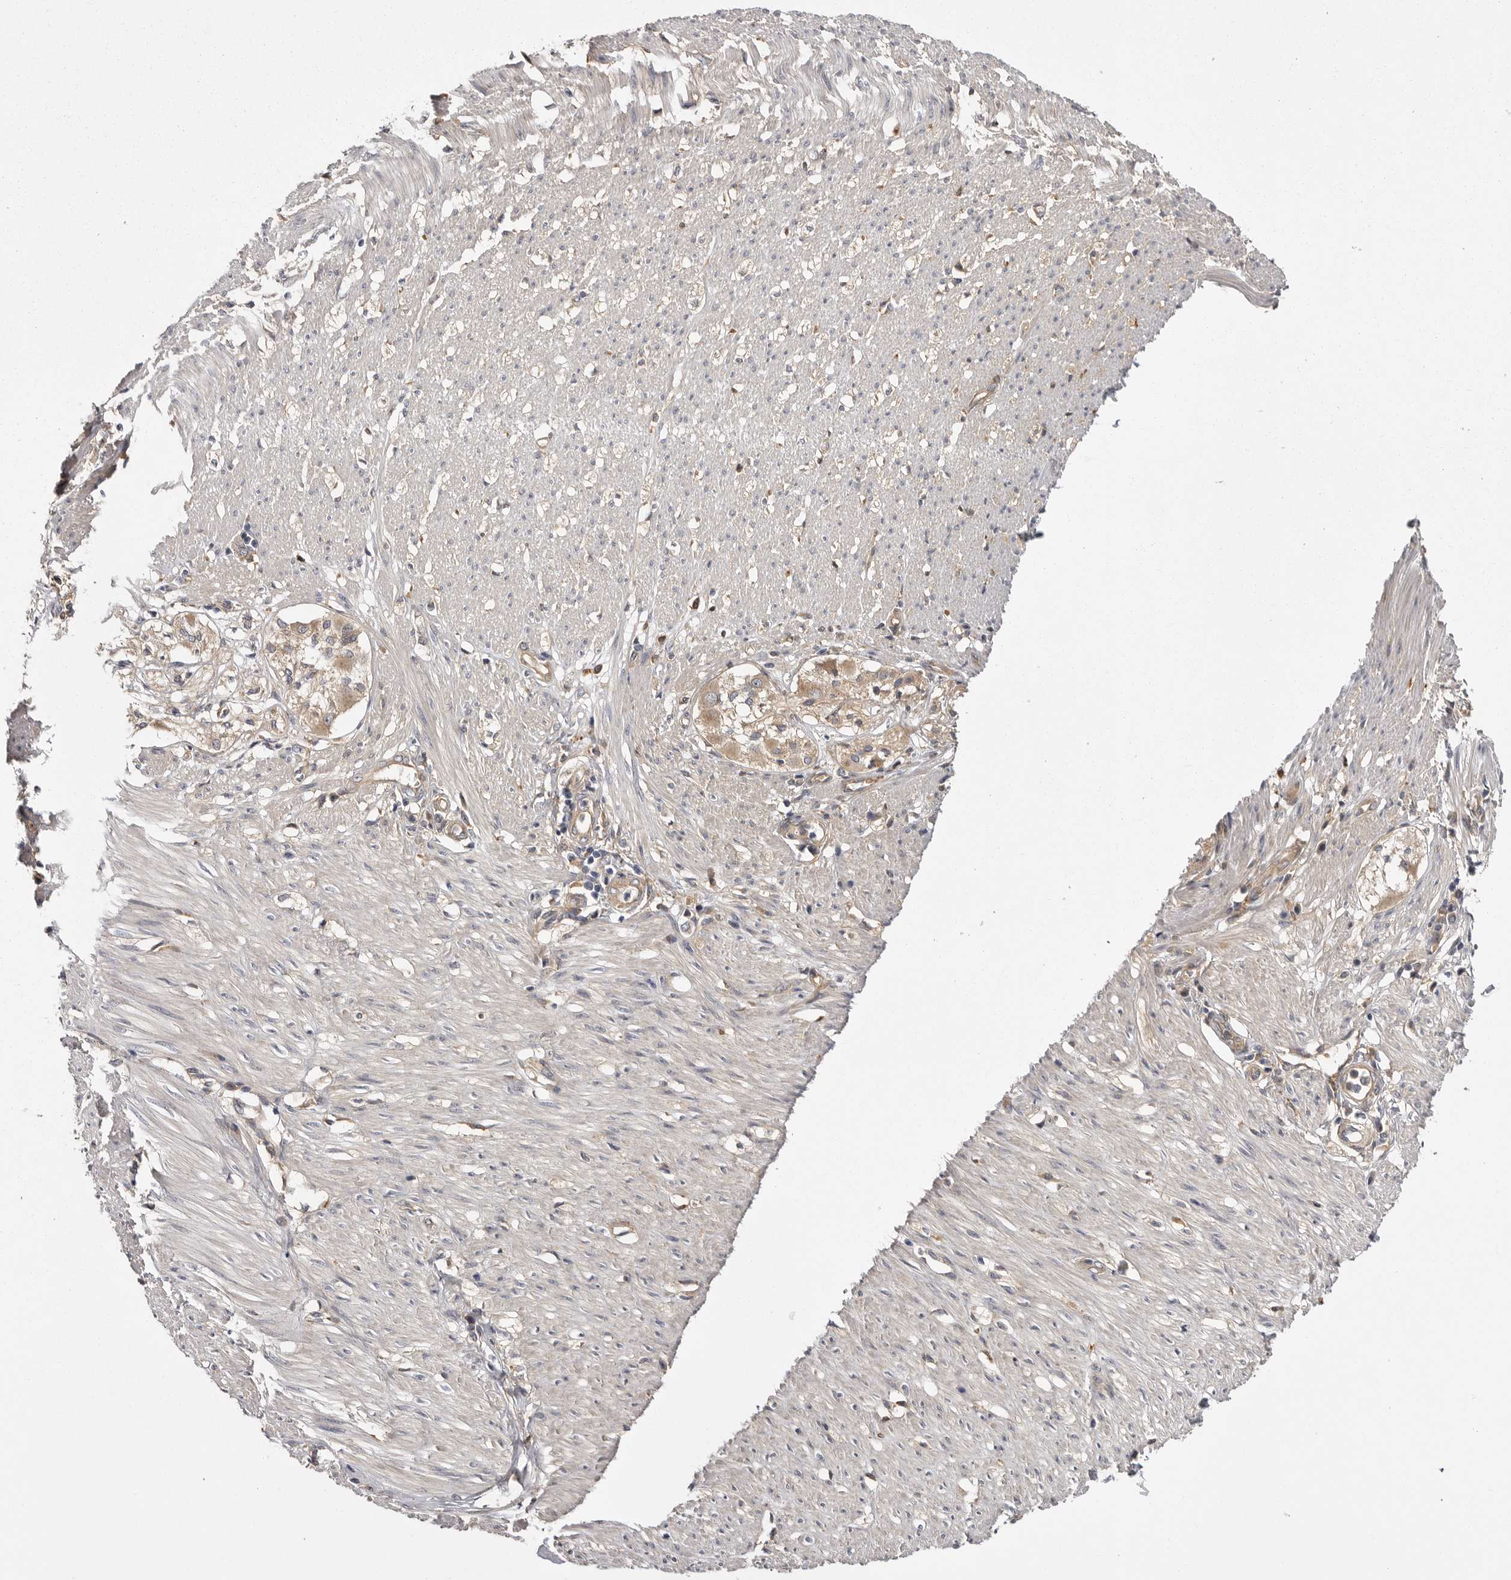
{"staining": {"intensity": "weak", "quantity": "25%-75%", "location": "cytoplasmic/membranous"}, "tissue": "smooth muscle", "cell_type": "Smooth muscle cells", "image_type": "normal", "snomed": [{"axis": "morphology", "description": "Normal tissue, NOS"}, {"axis": "morphology", "description": "Adenocarcinoma, NOS"}, {"axis": "topography", "description": "Colon"}, {"axis": "topography", "description": "Peripheral nerve tissue"}], "caption": "Immunohistochemistry (DAB) staining of normal human smooth muscle shows weak cytoplasmic/membranous protein positivity in about 25%-75% of smooth muscle cells.", "gene": "OSBPL9", "patient": {"sex": "male", "age": 14}}